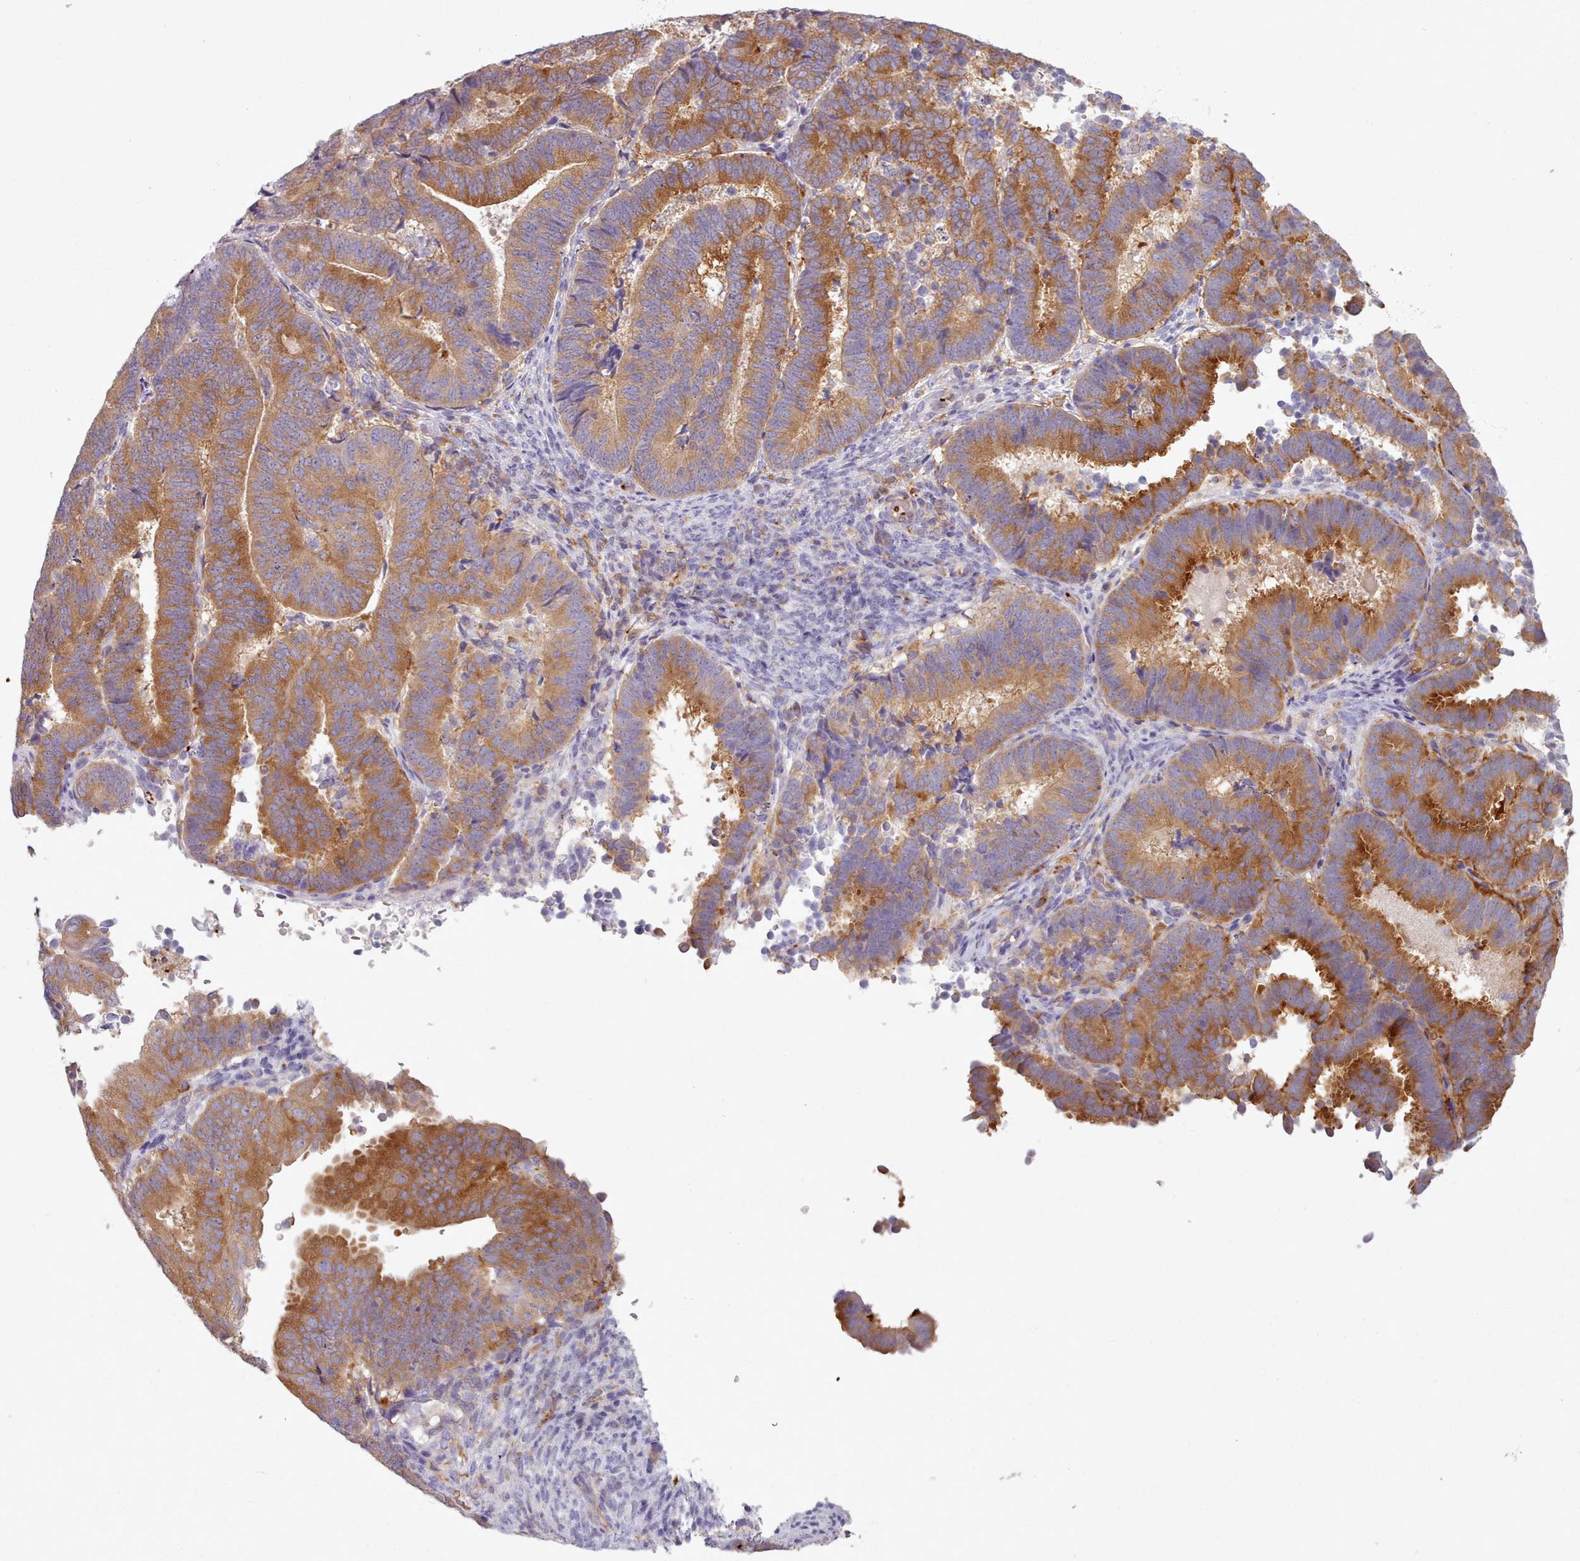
{"staining": {"intensity": "strong", "quantity": ">75%", "location": "cytoplasmic/membranous"}, "tissue": "endometrial cancer", "cell_type": "Tumor cells", "image_type": "cancer", "snomed": [{"axis": "morphology", "description": "Adenocarcinoma, NOS"}, {"axis": "topography", "description": "Endometrium"}], "caption": "Protein analysis of adenocarcinoma (endometrial) tissue exhibits strong cytoplasmic/membranous expression in about >75% of tumor cells.", "gene": "NDST2", "patient": {"sex": "female", "age": 70}}